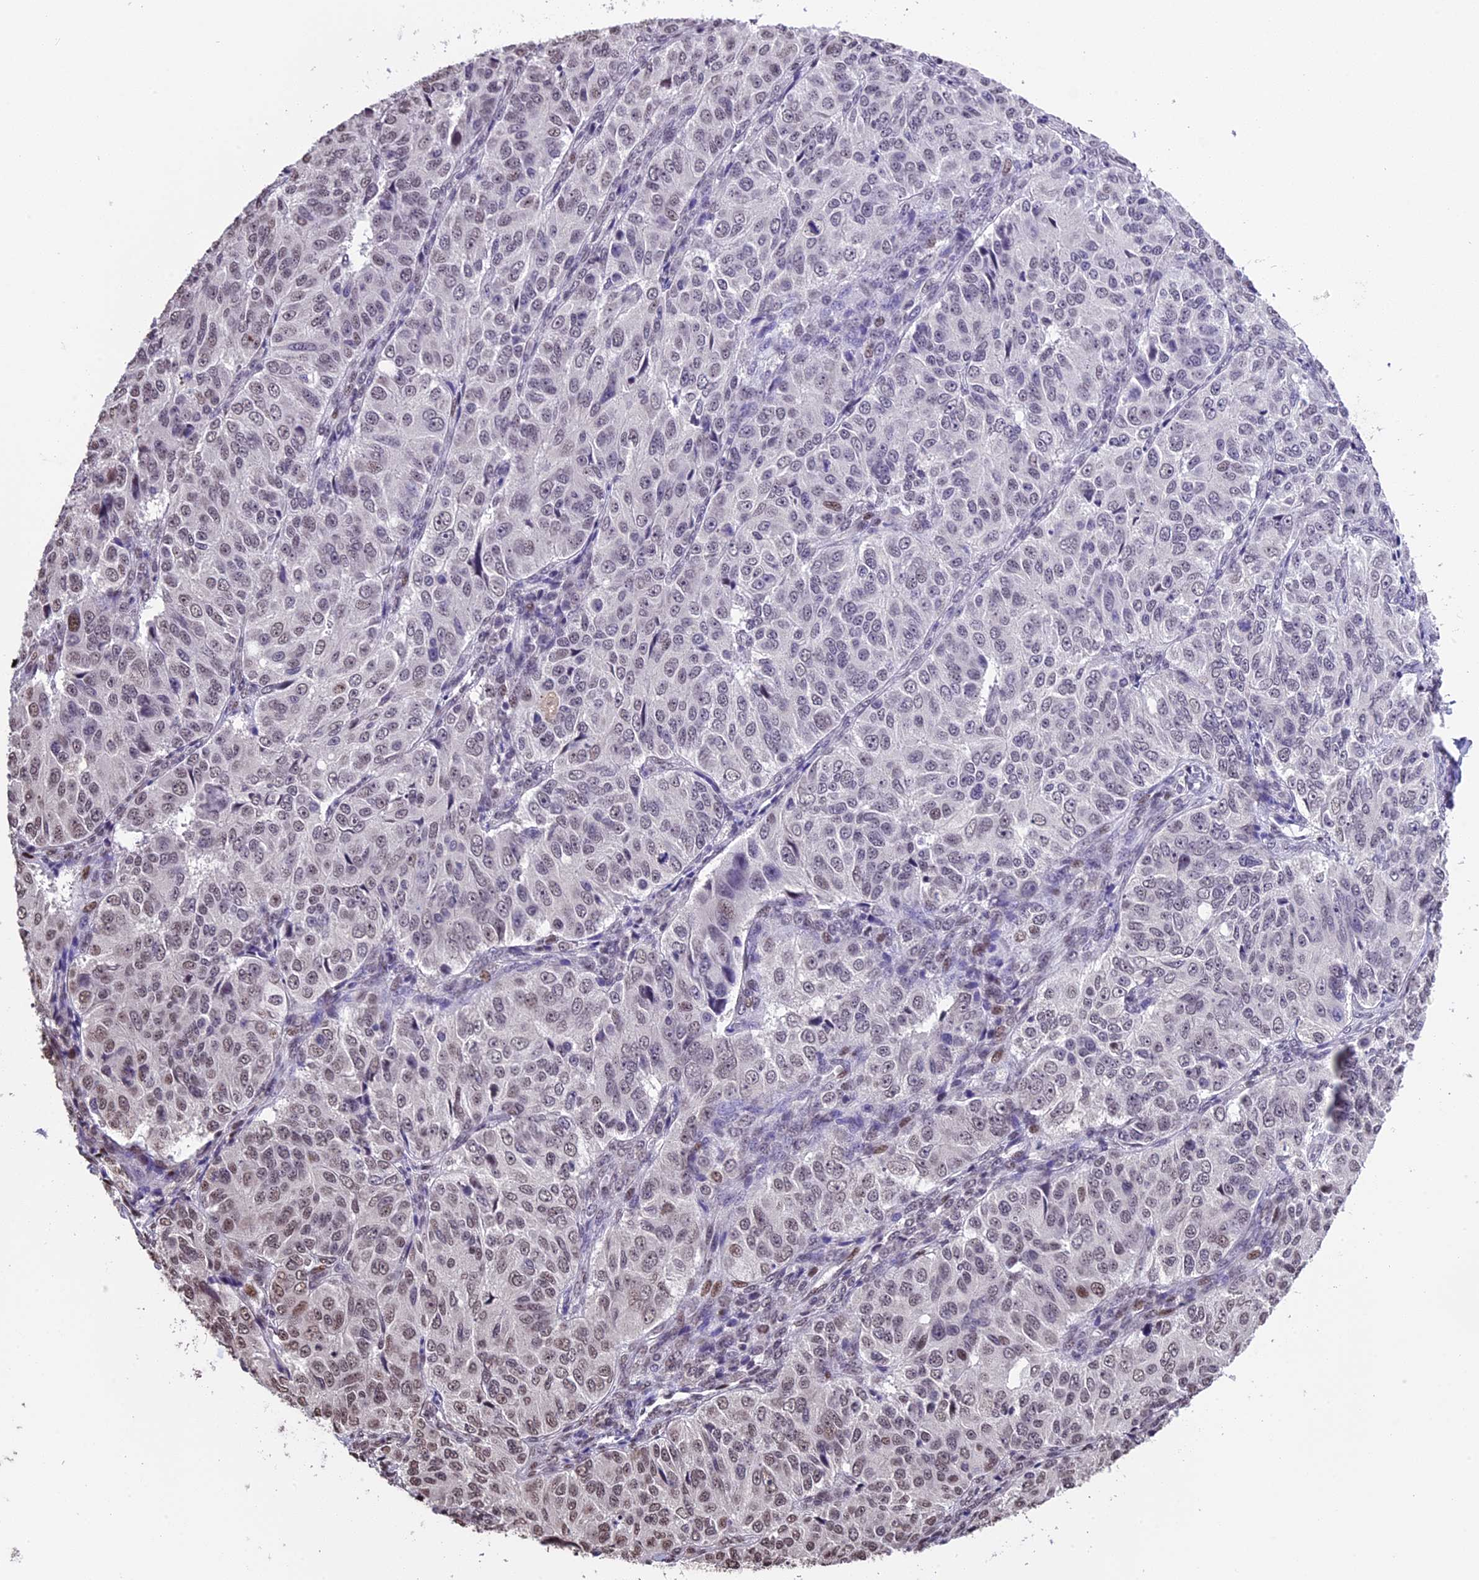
{"staining": {"intensity": "moderate", "quantity": "<25%", "location": "nuclear"}, "tissue": "ovarian cancer", "cell_type": "Tumor cells", "image_type": "cancer", "snomed": [{"axis": "morphology", "description": "Carcinoma, endometroid"}, {"axis": "topography", "description": "Ovary"}], "caption": "High-magnification brightfield microscopy of endometroid carcinoma (ovarian) stained with DAB (brown) and counterstained with hematoxylin (blue). tumor cells exhibit moderate nuclear positivity is appreciated in about<25% of cells.", "gene": "POLR3E", "patient": {"sex": "female", "age": 51}}